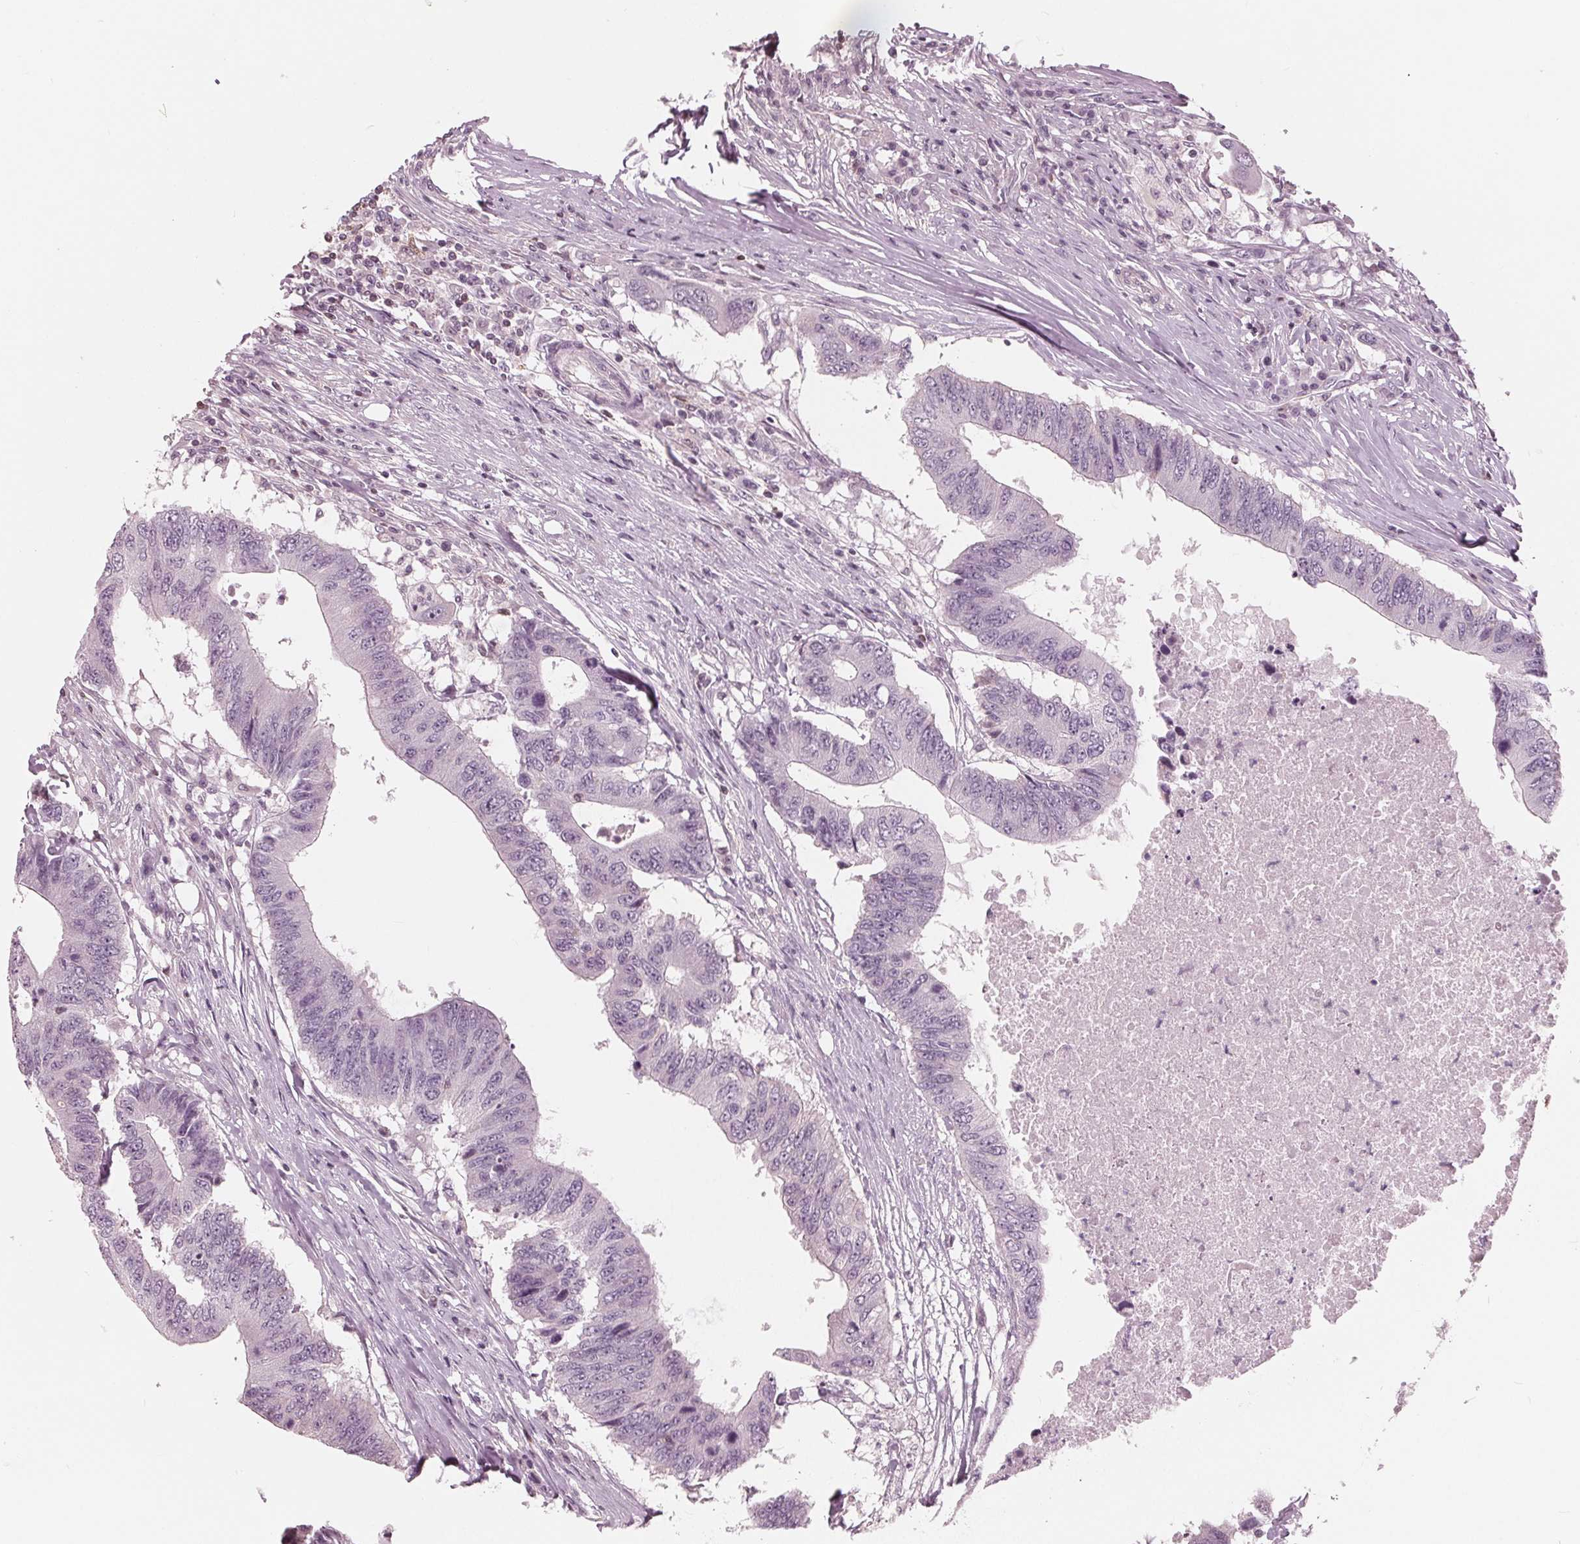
{"staining": {"intensity": "negative", "quantity": "none", "location": "none"}, "tissue": "colorectal cancer", "cell_type": "Tumor cells", "image_type": "cancer", "snomed": [{"axis": "morphology", "description": "Adenocarcinoma, NOS"}, {"axis": "topography", "description": "Colon"}], "caption": "This is a histopathology image of immunohistochemistry (IHC) staining of colorectal cancer, which shows no positivity in tumor cells.", "gene": "ING3", "patient": {"sex": "male", "age": 71}}